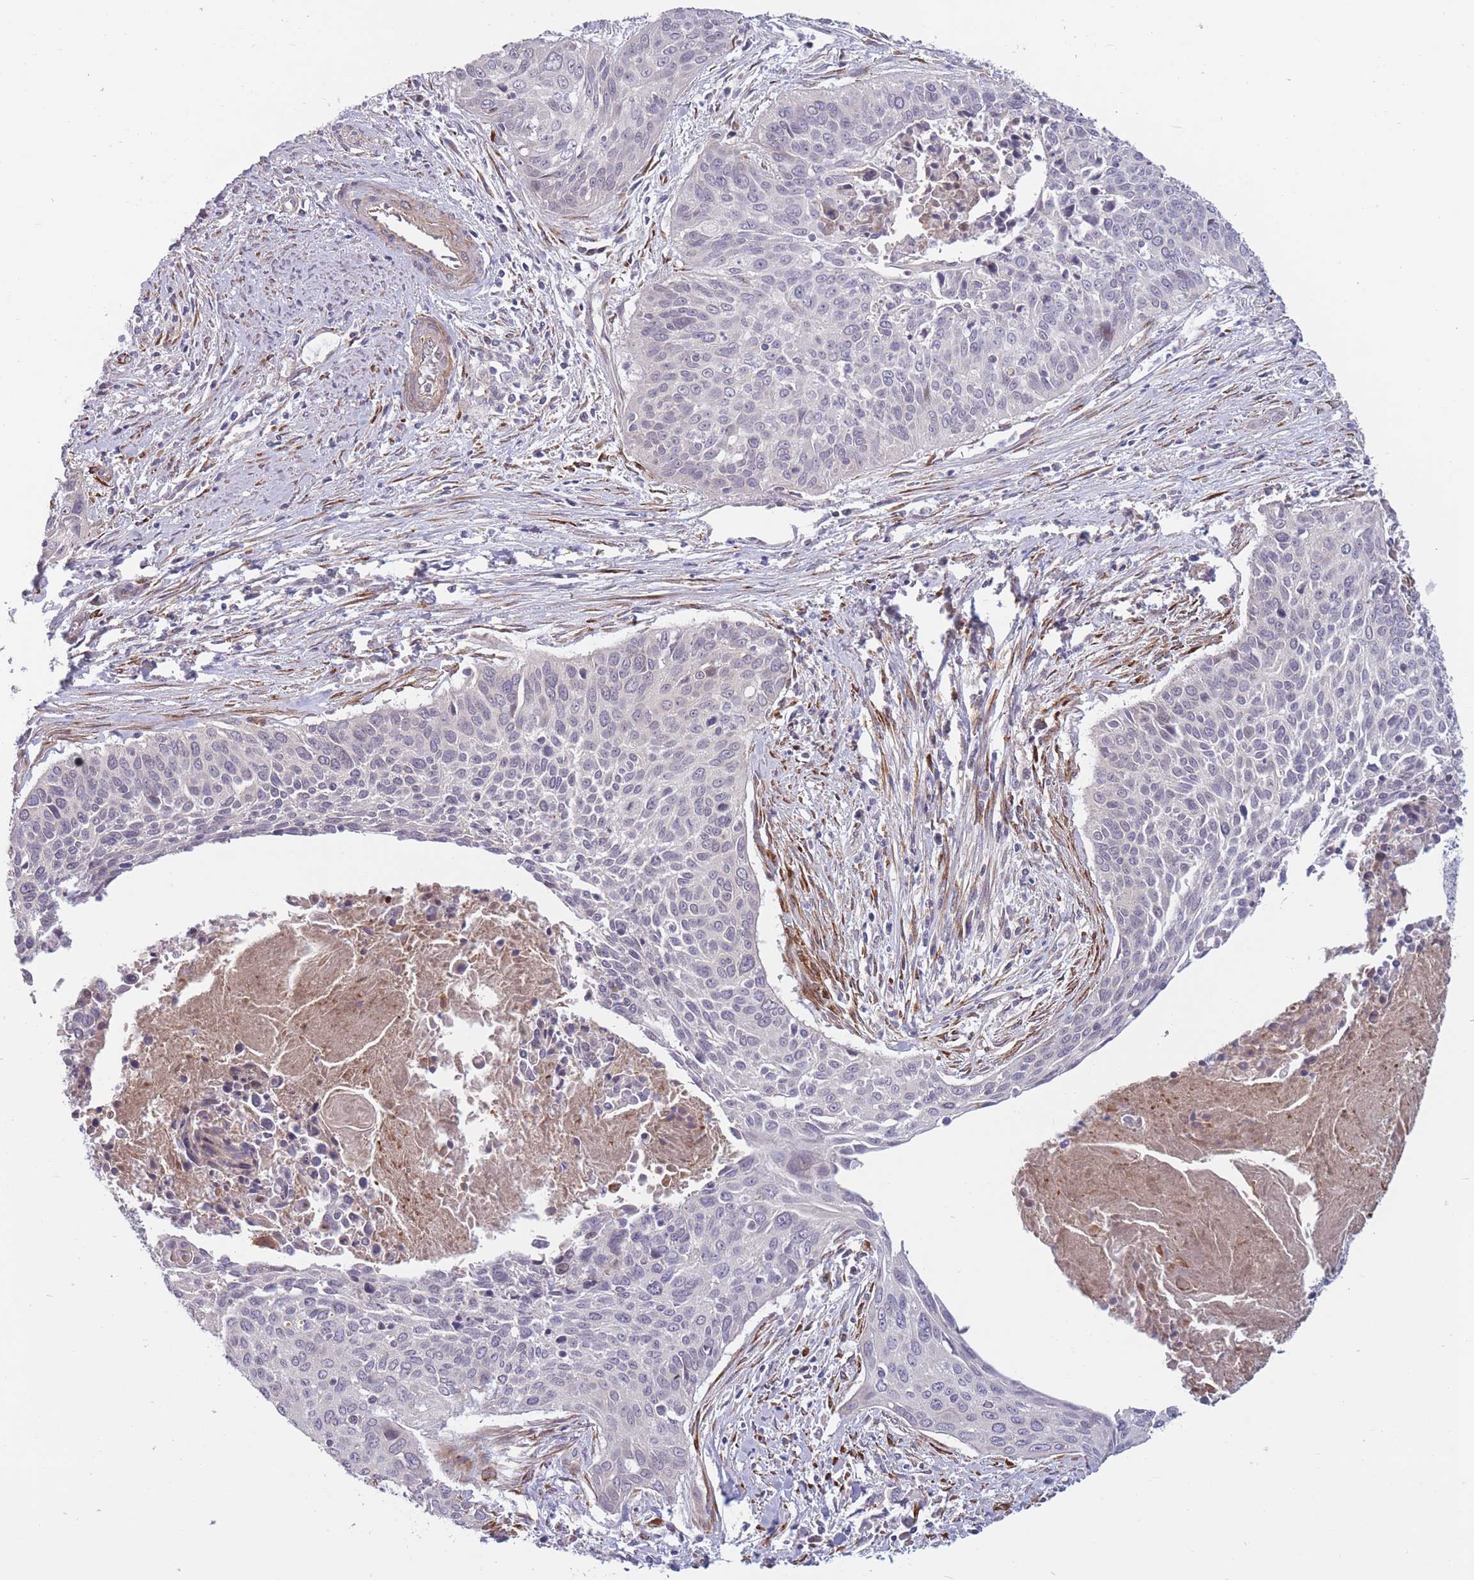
{"staining": {"intensity": "negative", "quantity": "none", "location": "none"}, "tissue": "cervical cancer", "cell_type": "Tumor cells", "image_type": "cancer", "snomed": [{"axis": "morphology", "description": "Squamous cell carcinoma, NOS"}, {"axis": "topography", "description": "Cervix"}], "caption": "Immunohistochemistry image of neoplastic tissue: human squamous cell carcinoma (cervical) stained with DAB (3,3'-diaminobenzidine) reveals no significant protein expression in tumor cells.", "gene": "CCNQ", "patient": {"sex": "female", "age": 55}}